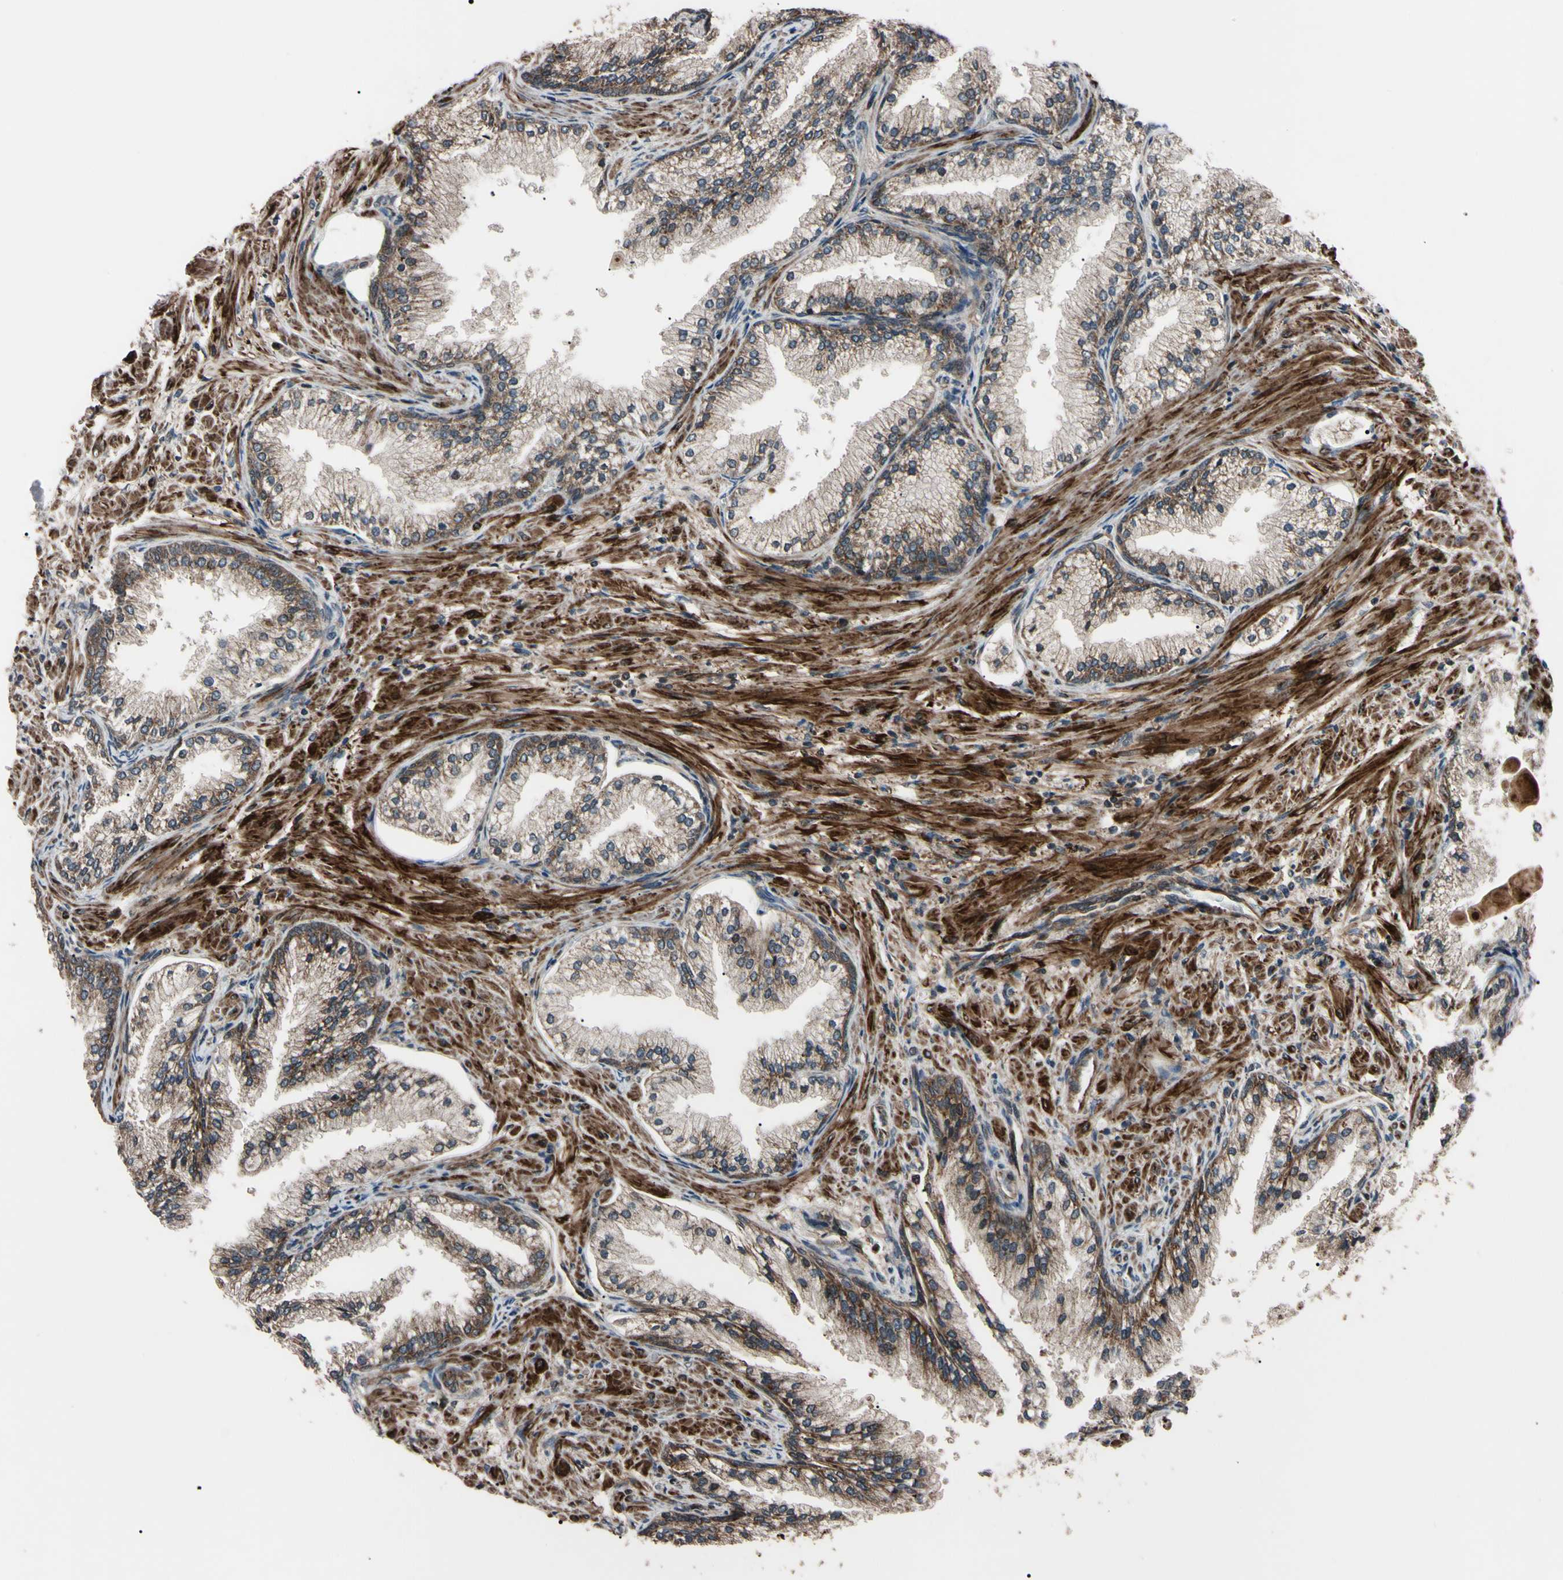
{"staining": {"intensity": "strong", "quantity": ">75%", "location": "cytoplasmic/membranous"}, "tissue": "prostate cancer", "cell_type": "Tumor cells", "image_type": "cancer", "snomed": [{"axis": "morphology", "description": "Adenocarcinoma, High grade"}, {"axis": "topography", "description": "Prostate"}], "caption": "Prostate adenocarcinoma (high-grade) was stained to show a protein in brown. There is high levels of strong cytoplasmic/membranous positivity in about >75% of tumor cells.", "gene": "GUCY1B1", "patient": {"sex": "male", "age": 58}}